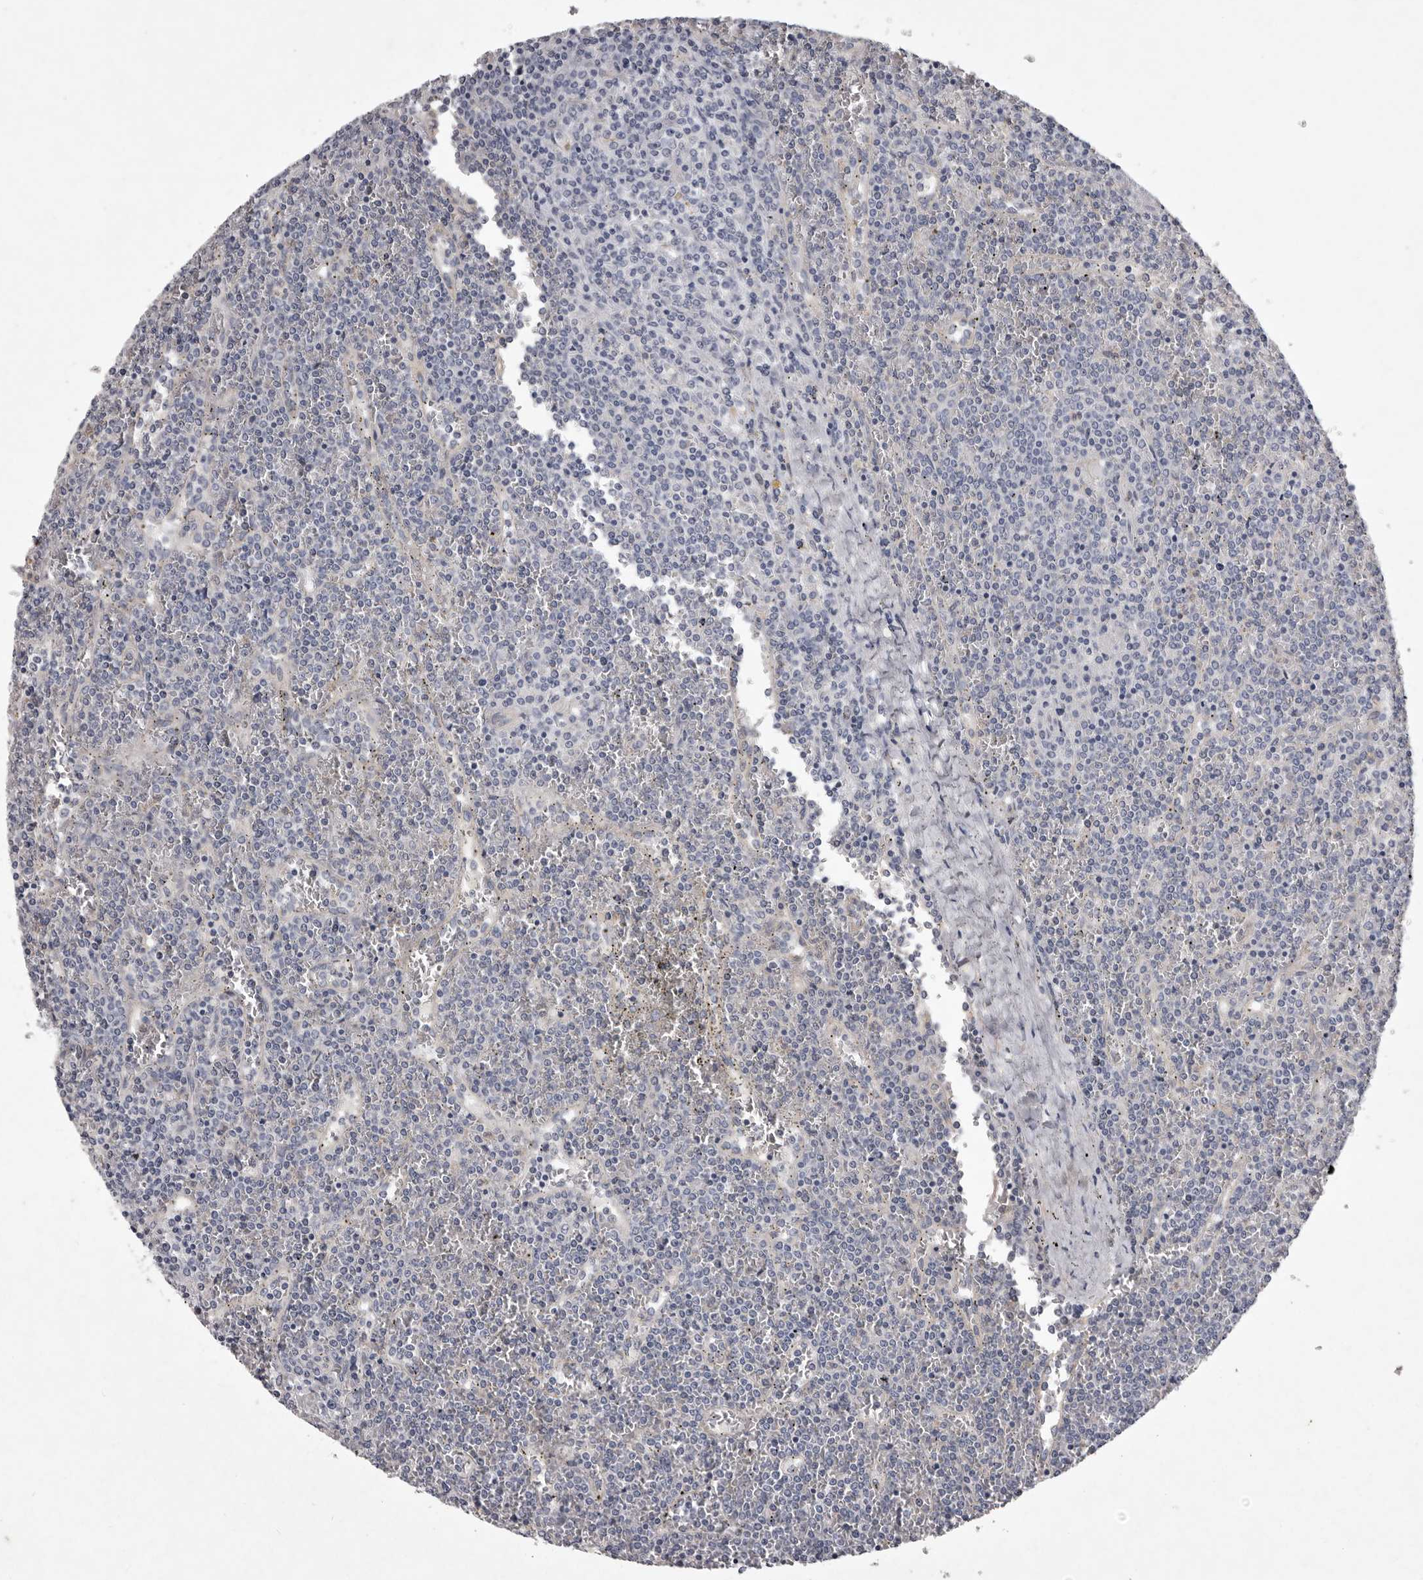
{"staining": {"intensity": "negative", "quantity": "none", "location": "none"}, "tissue": "lymphoma", "cell_type": "Tumor cells", "image_type": "cancer", "snomed": [{"axis": "morphology", "description": "Malignant lymphoma, non-Hodgkin's type, Low grade"}, {"axis": "topography", "description": "Spleen"}], "caption": "IHC image of neoplastic tissue: human lymphoma stained with DAB displays no significant protein staining in tumor cells.", "gene": "NKAIN4", "patient": {"sex": "female", "age": 19}}